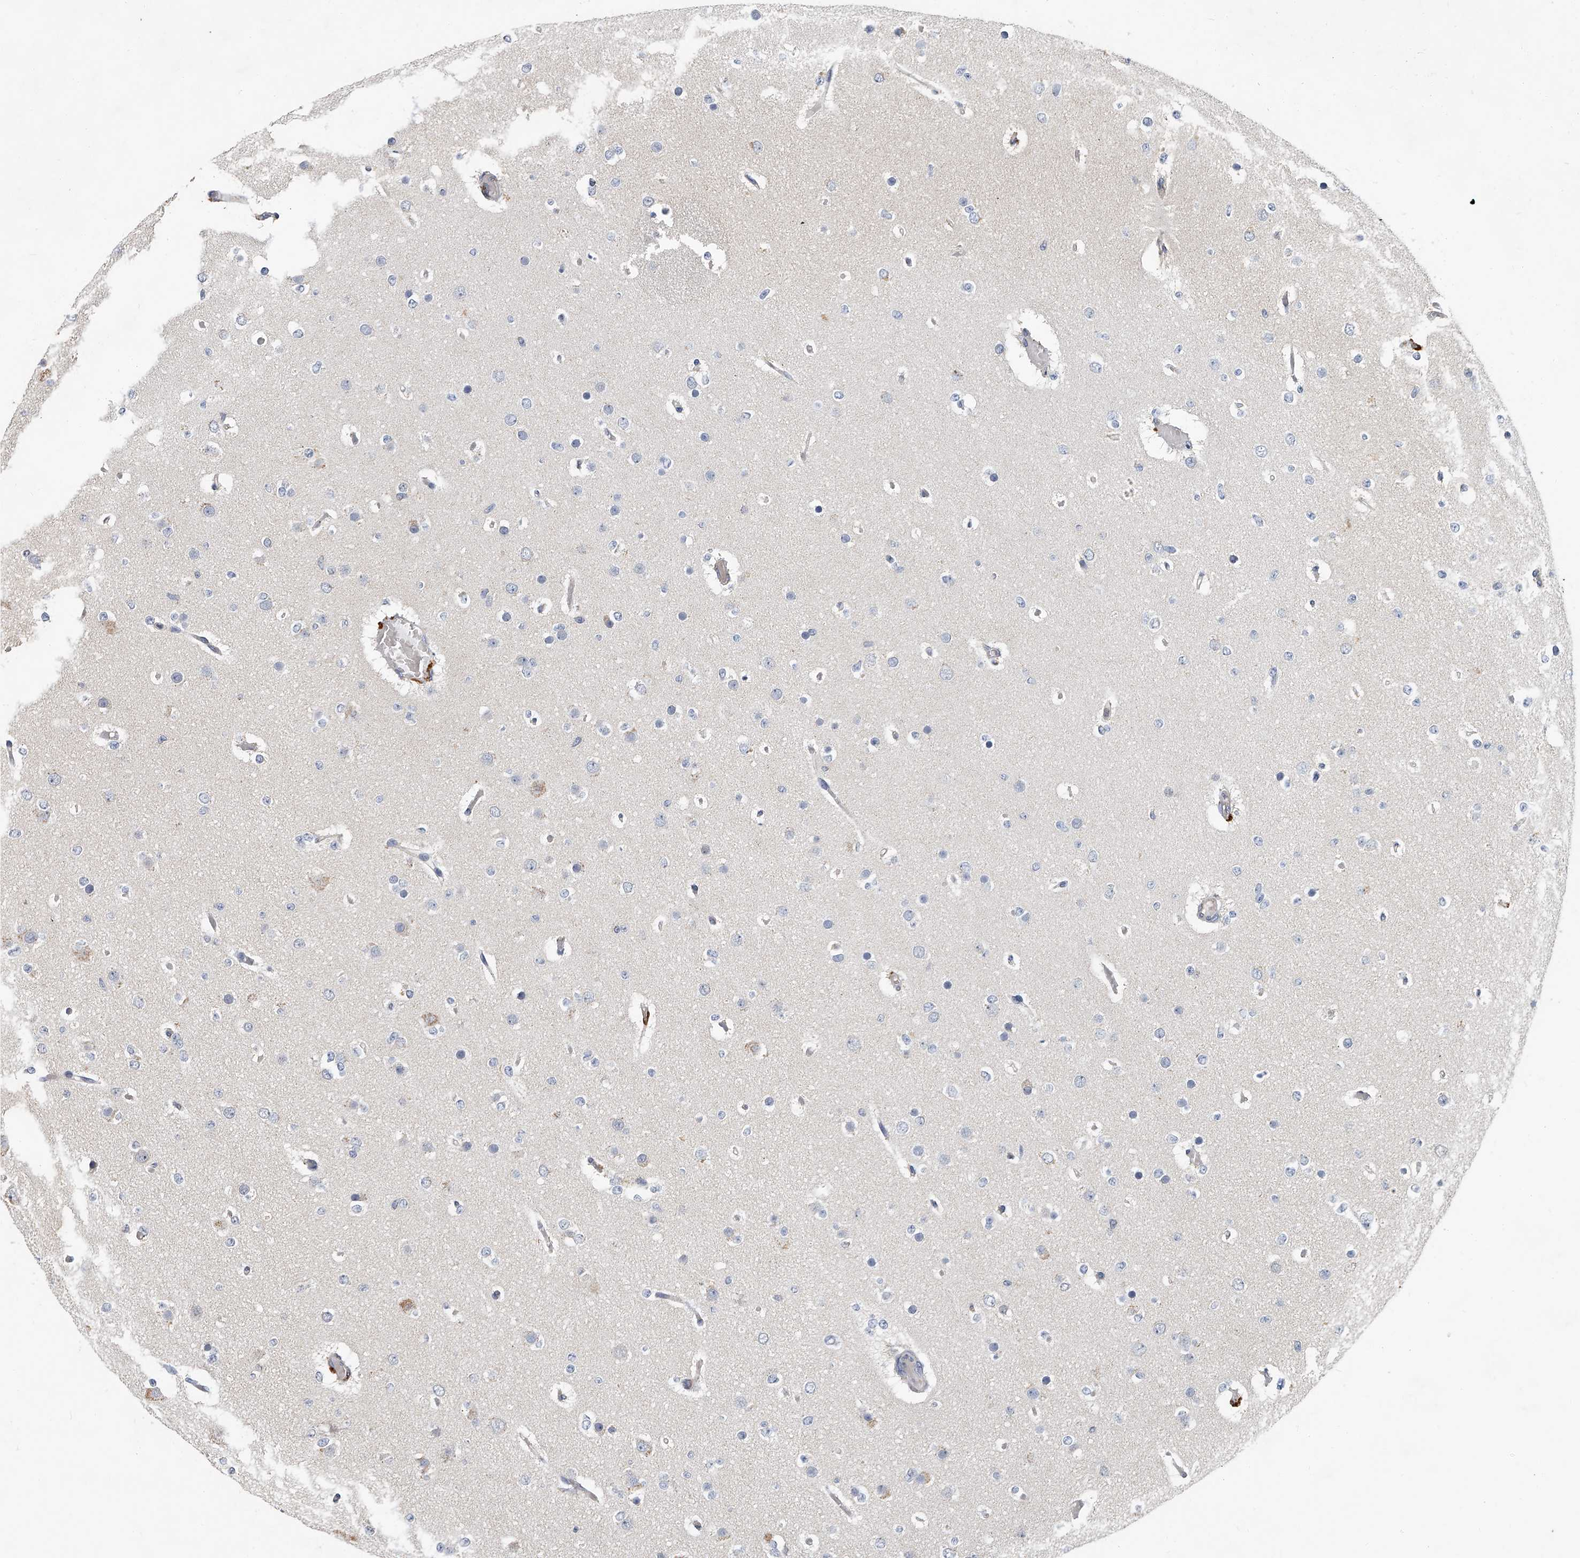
{"staining": {"intensity": "negative", "quantity": "none", "location": "none"}, "tissue": "glioma", "cell_type": "Tumor cells", "image_type": "cancer", "snomed": [{"axis": "morphology", "description": "Glioma, malignant, Low grade"}, {"axis": "topography", "description": "Brain"}], "caption": "Immunohistochemistry photomicrograph of human glioma stained for a protein (brown), which reveals no expression in tumor cells.", "gene": "JAG2", "patient": {"sex": "female", "age": 22}}